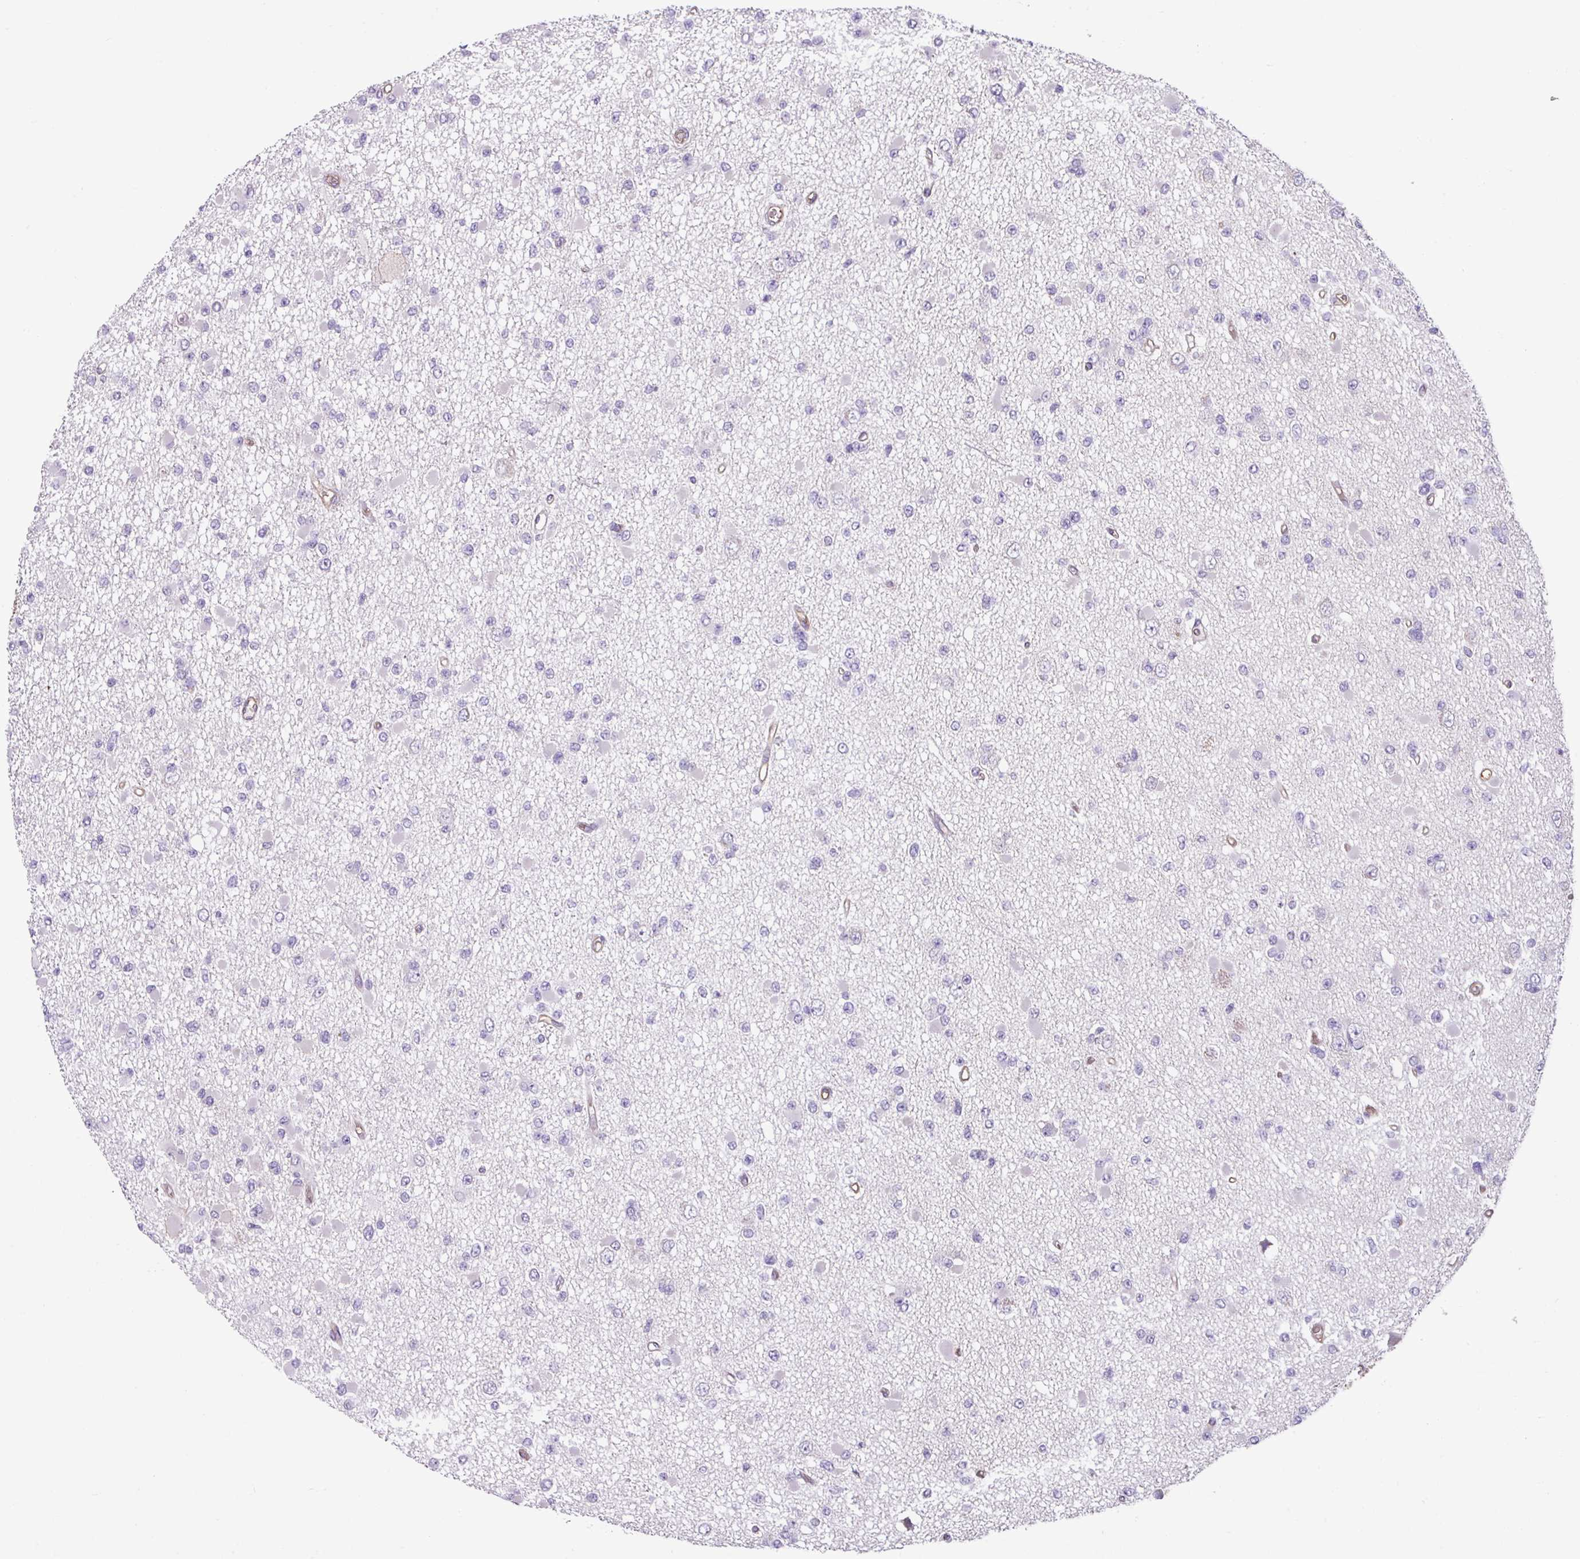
{"staining": {"intensity": "negative", "quantity": "none", "location": "none"}, "tissue": "glioma", "cell_type": "Tumor cells", "image_type": "cancer", "snomed": [{"axis": "morphology", "description": "Glioma, malignant, Low grade"}, {"axis": "topography", "description": "Brain"}], "caption": "Protein analysis of low-grade glioma (malignant) displays no significant staining in tumor cells.", "gene": "SLC23A2", "patient": {"sex": "female", "age": 22}}